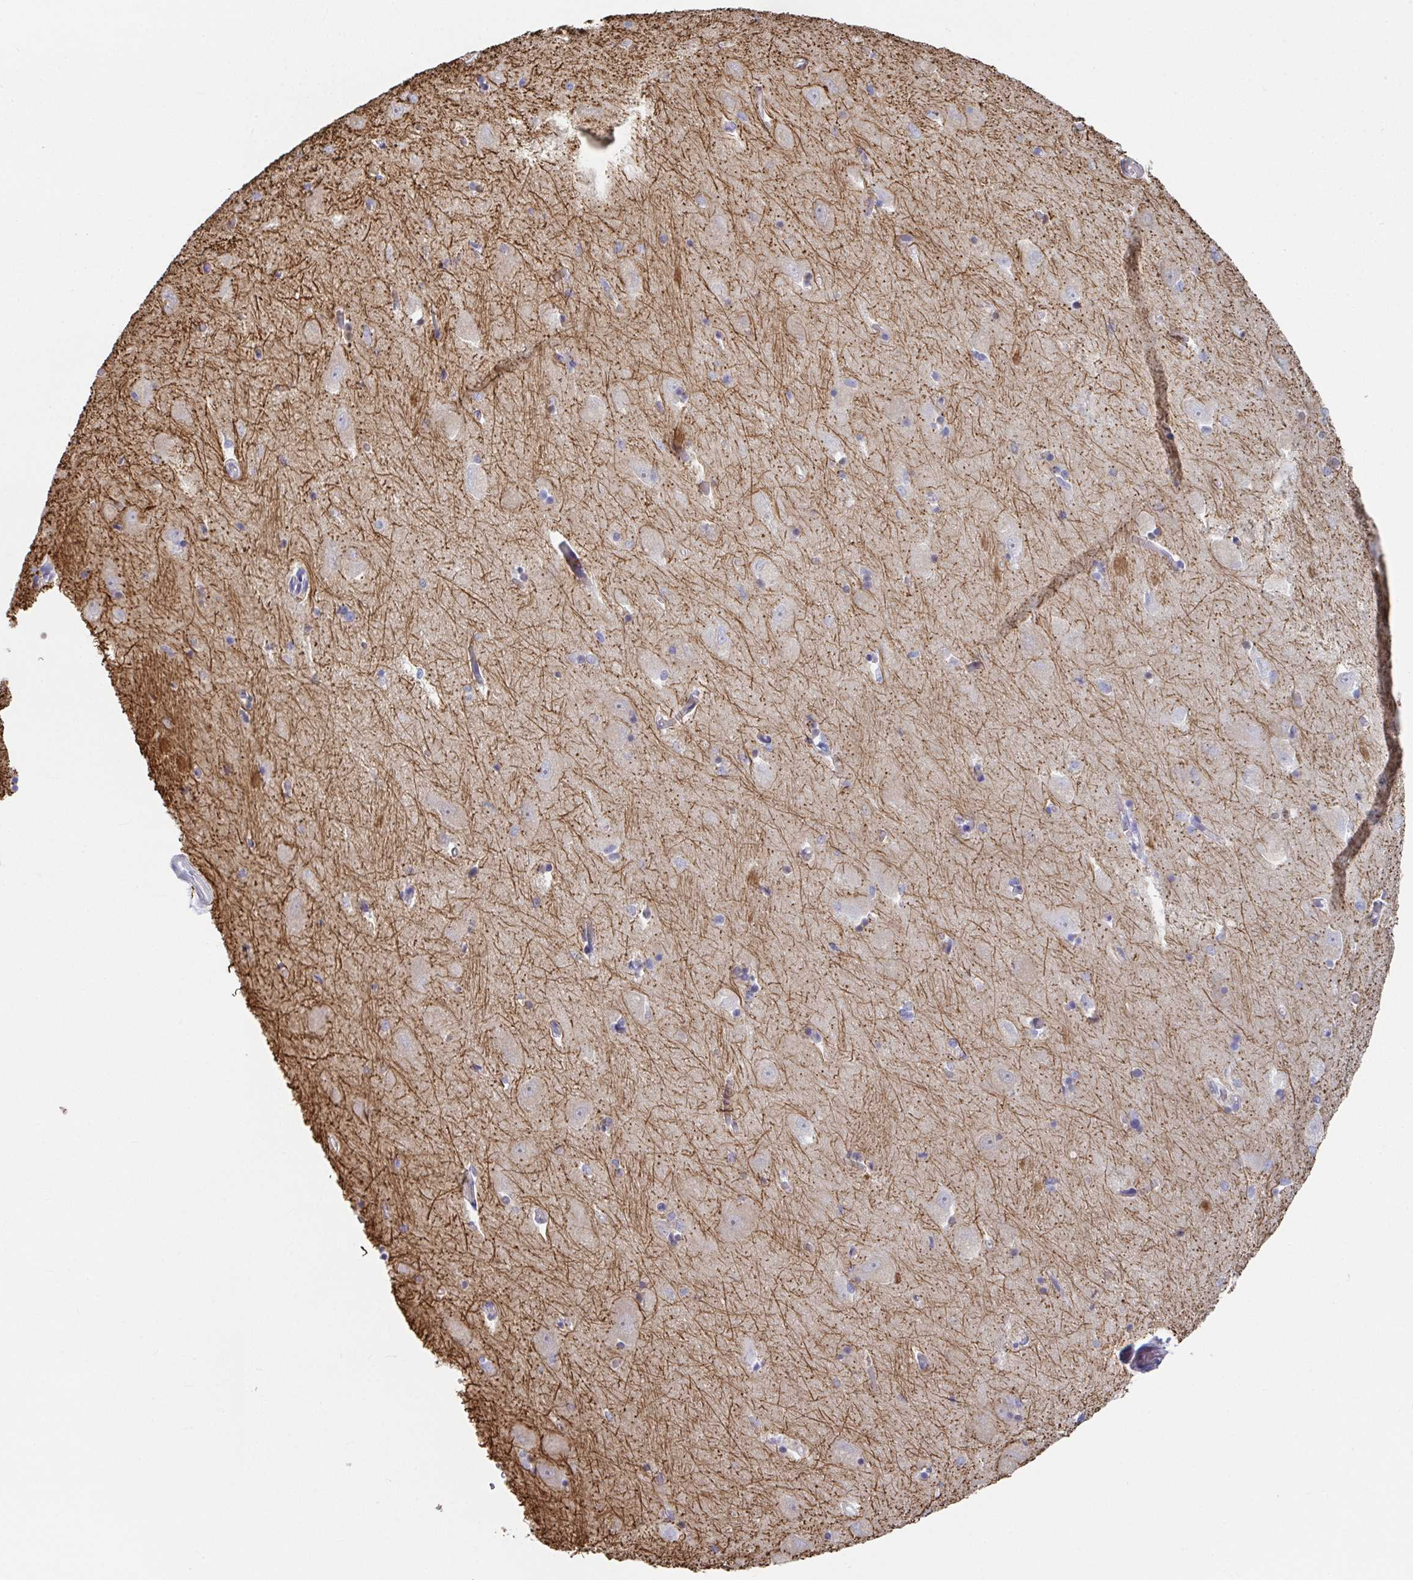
{"staining": {"intensity": "negative", "quantity": "none", "location": "none"}, "tissue": "caudate", "cell_type": "Glial cells", "image_type": "normal", "snomed": [{"axis": "morphology", "description": "Normal tissue, NOS"}, {"axis": "topography", "description": "Lateral ventricle wall"}, {"axis": "topography", "description": "Hippocampus"}], "caption": "Glial cells show no significant expression in normal caudate.", "gene": "ANO5", "patient": {"sex": "female", "age": 63}}